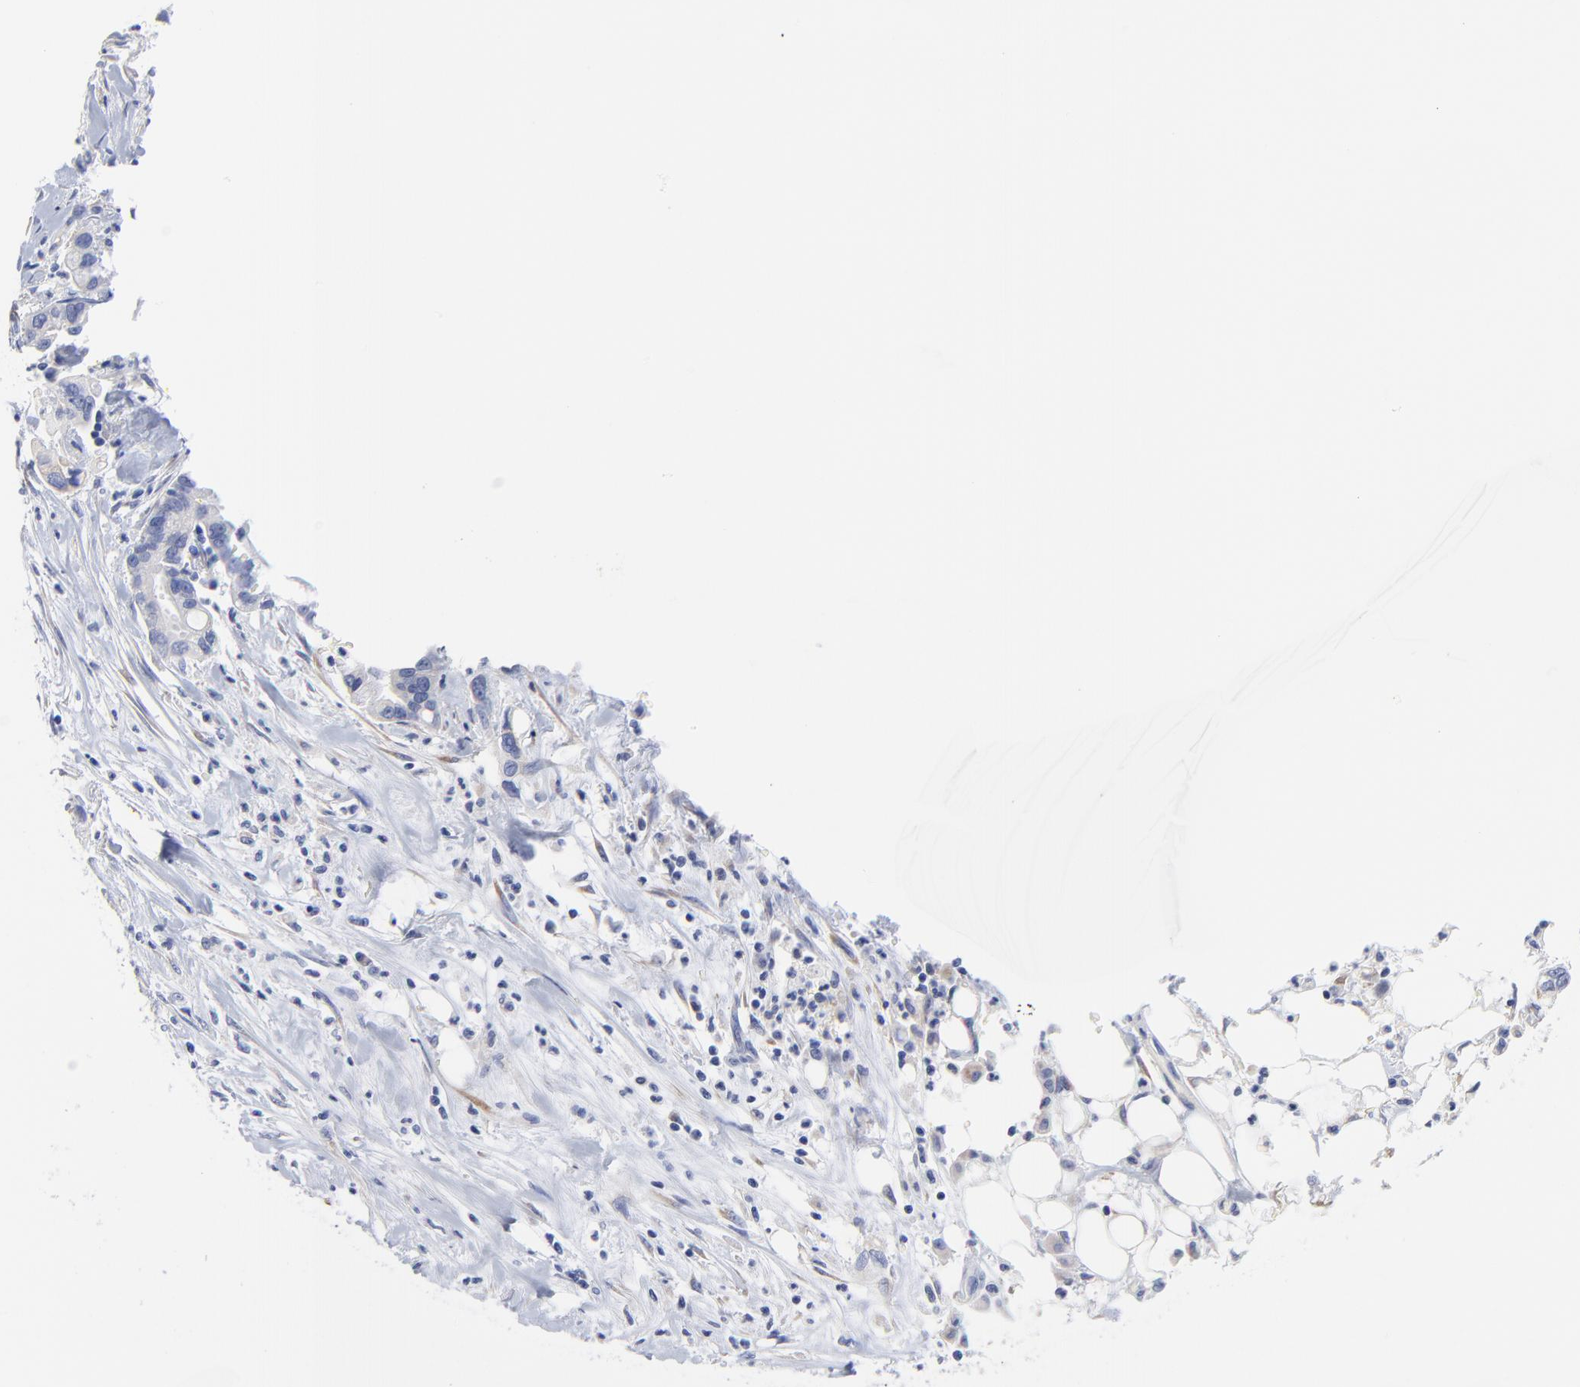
{"staining": {"intensity": "negative", "quantity": "none", "location": "none"}, "tissue": "pancreatic cancer", "cell_type": "Tumor cells", "image_type": "cancer", "snomed": [{"axis": "morphology", "description": "Adenocarcinoma, NOS"}, {"axis": "topography", "description": "Pancreas"}], "caption": "Tumor cells show no significant positivity in adenocarcinoma (pancreatic).", "gene": "DUSP9", "patient": {"sex": "male", "age": 70}}